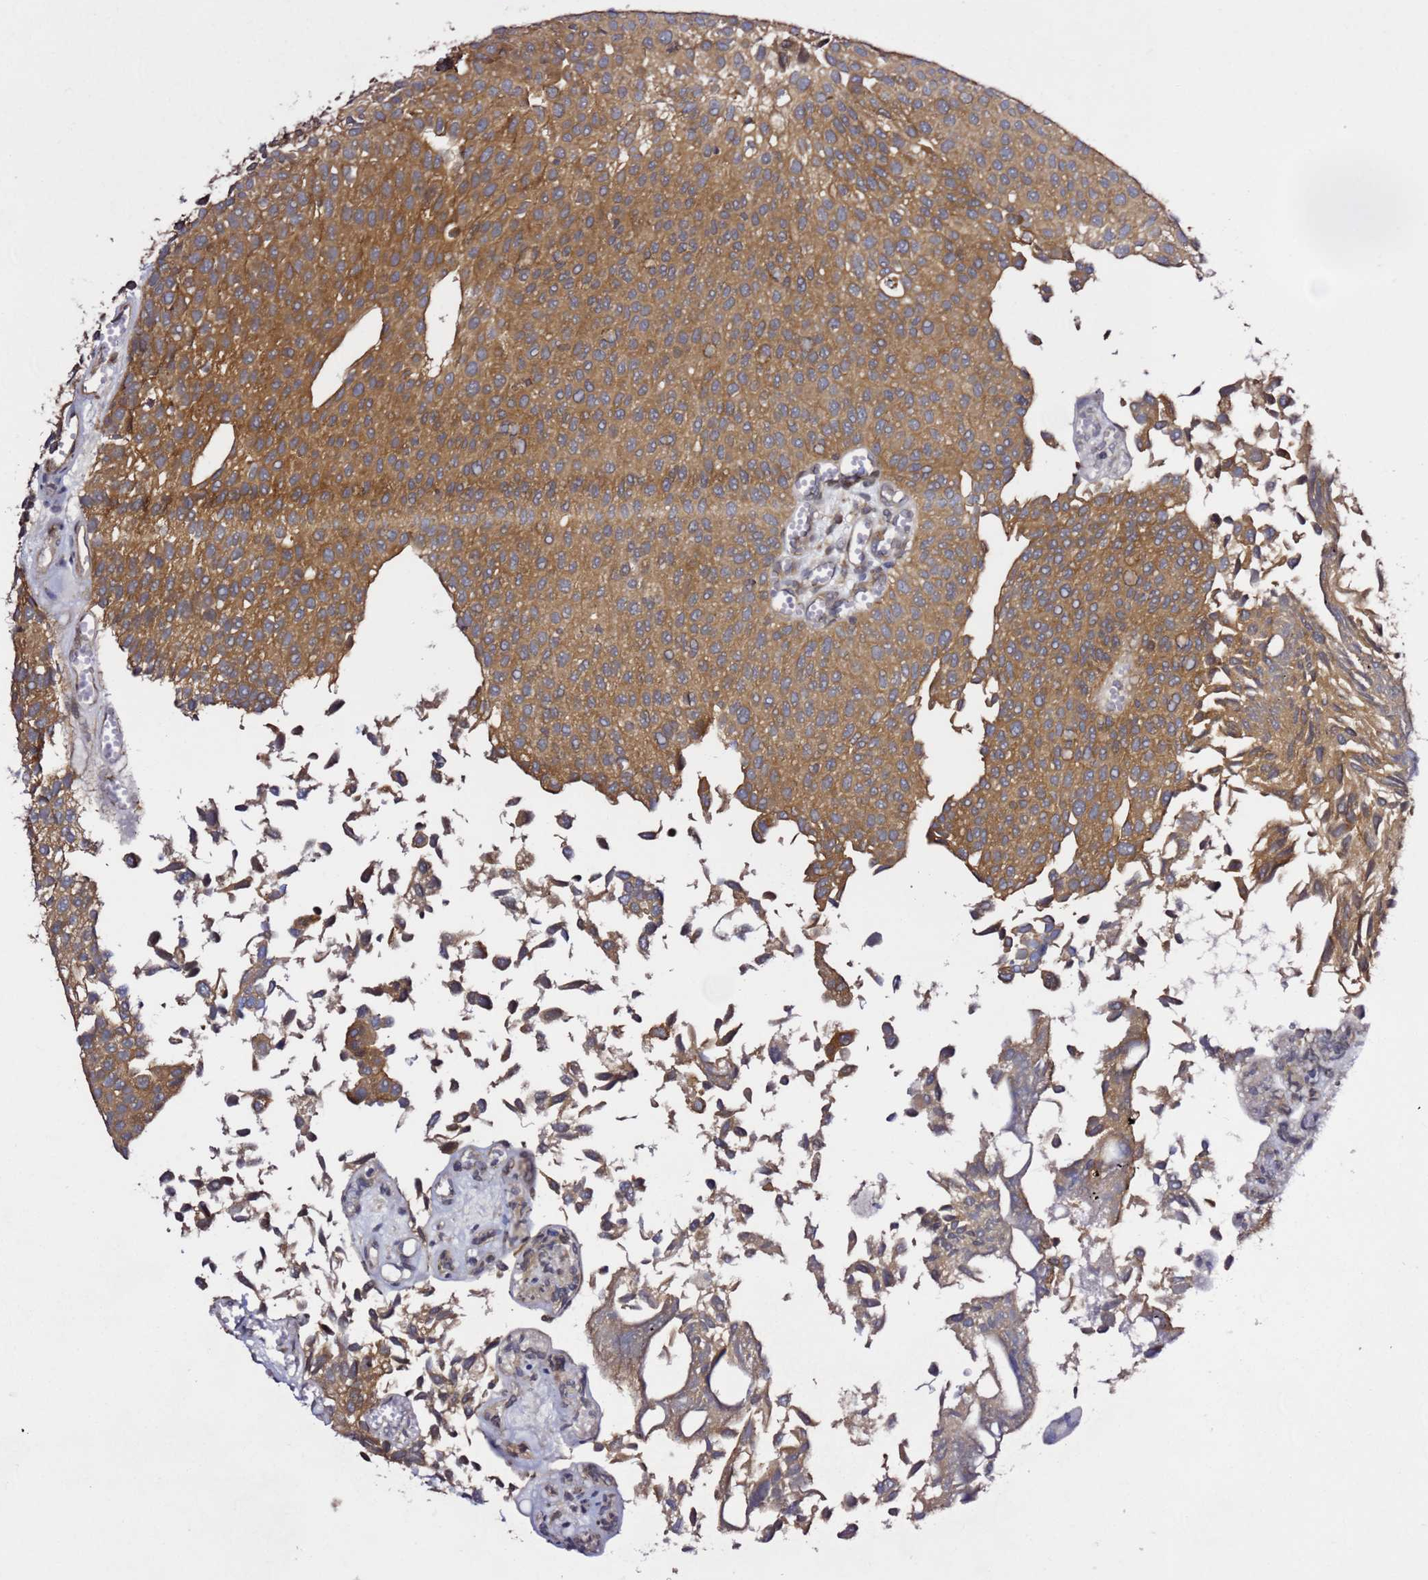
{"staining": {"intensity": "moderate", "quantity": ">75%", "location": "cytoplasmic/membranous"}, "tissue": "urothelial cancer", "cell_type": "Tumor cells", "image_type": "cancer", "snomed": [{"axis": "morphology", "description": "Urothelial carcinoma, Low grade"}, {"axis": "topography", "description": "Urinary bladder"}], "caption": "This micrograph displays urothelial cancer stained with immunohistochemistry to label a protein in brown. The cytoplasmic/membranous of tumor cells show moderate positivity for the protein. Nuclei are counter-stained blue.", "gene": "PRKAB2", "patient": {"sex": "male", "age": 88}}